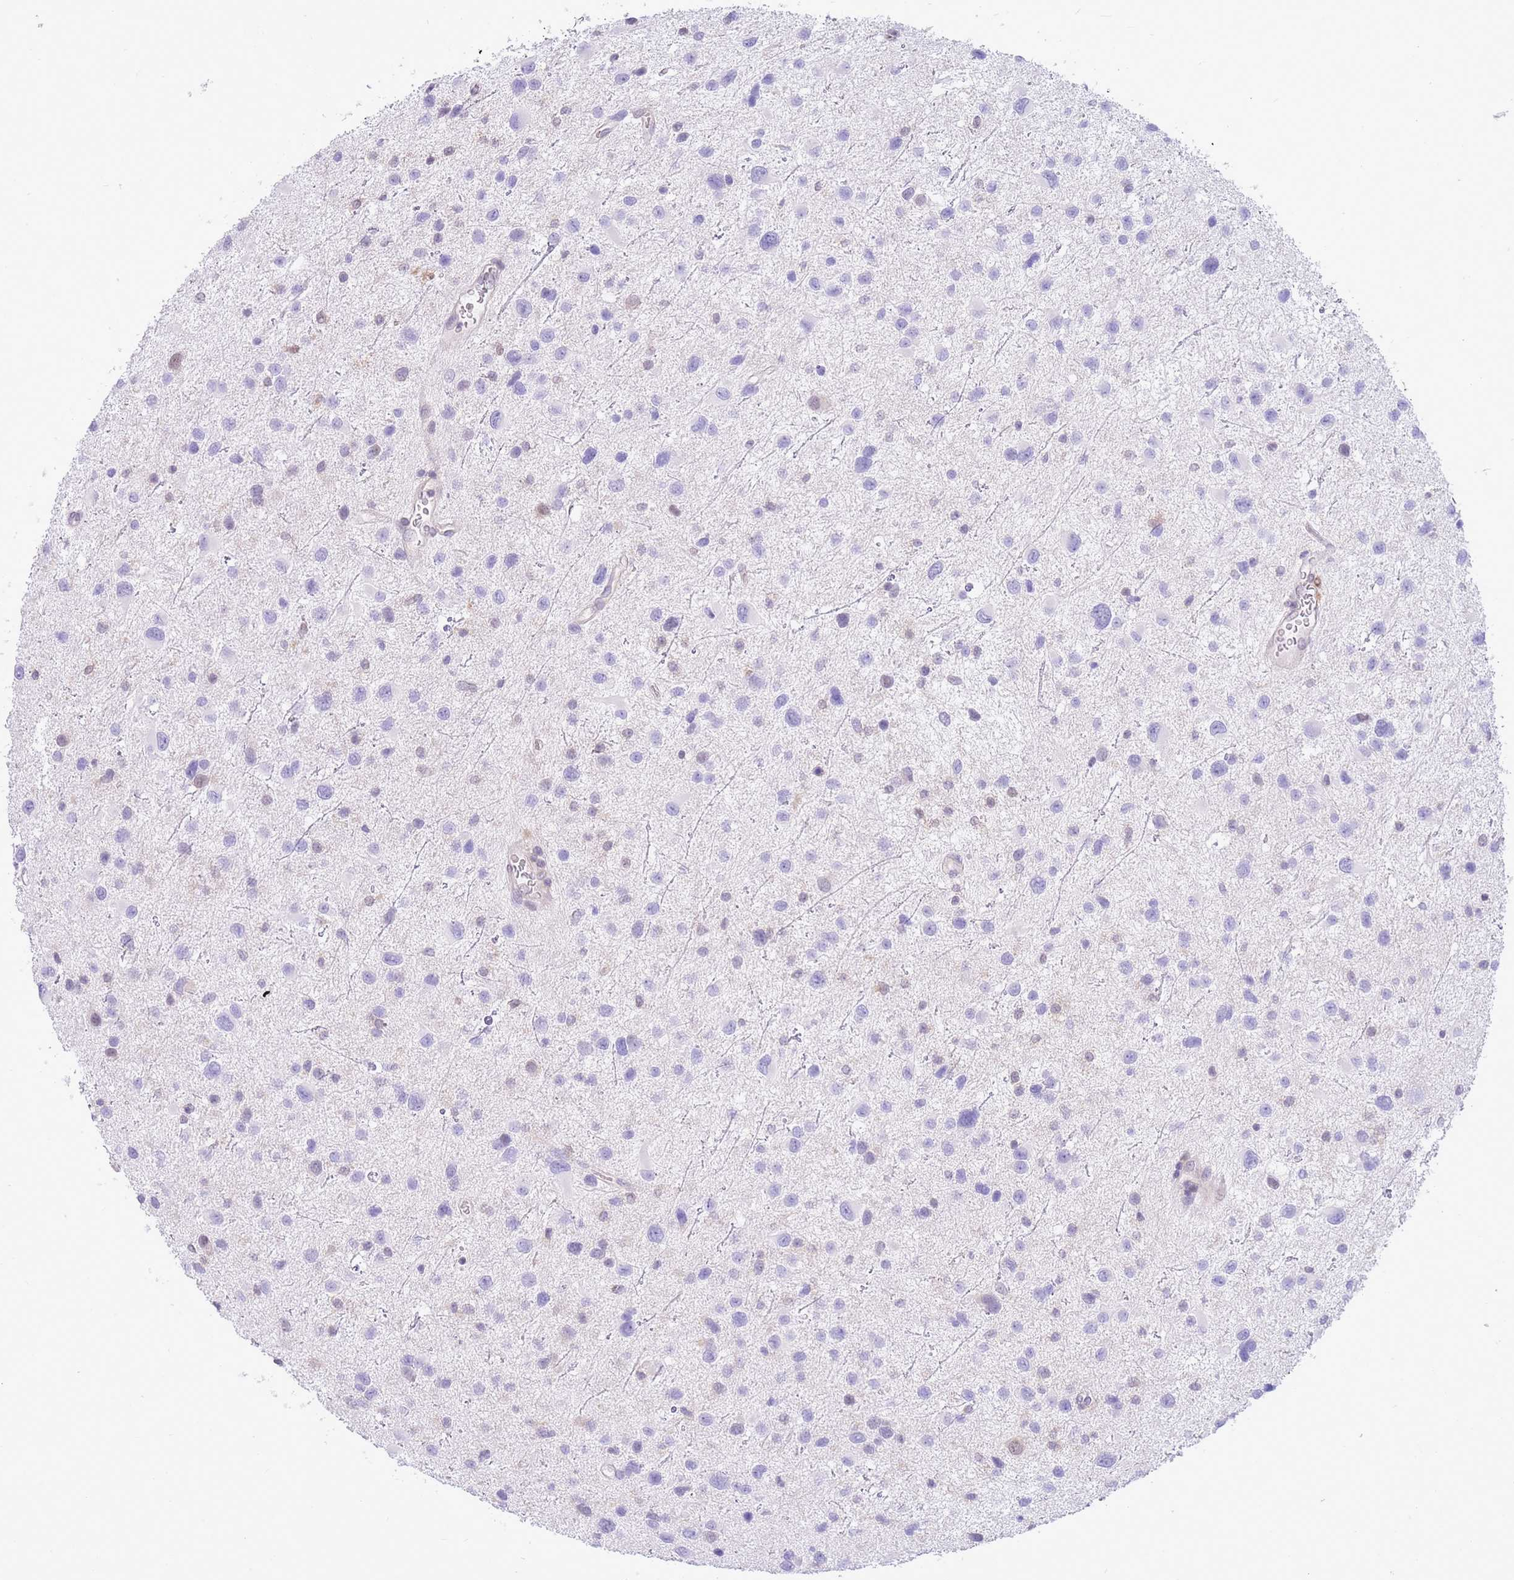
{"staining": {"intensity": "negative", "quantity": "none", "location": "none"}, "tissue": "glioma", "cell_type": "Tumor cells", "image_type": "cancer", "snomed": [{"axis": "morphology", "description": "Glioma, malignant, Low grade"}, {"axis": "topography", "description": "Brain"}], "caption": "Micrograph shows no significant protein positivity in tumor cells of low-grade glioma (malignant).", "gene": "DDI2", "patient": {"sex": "female", "age": 32}}